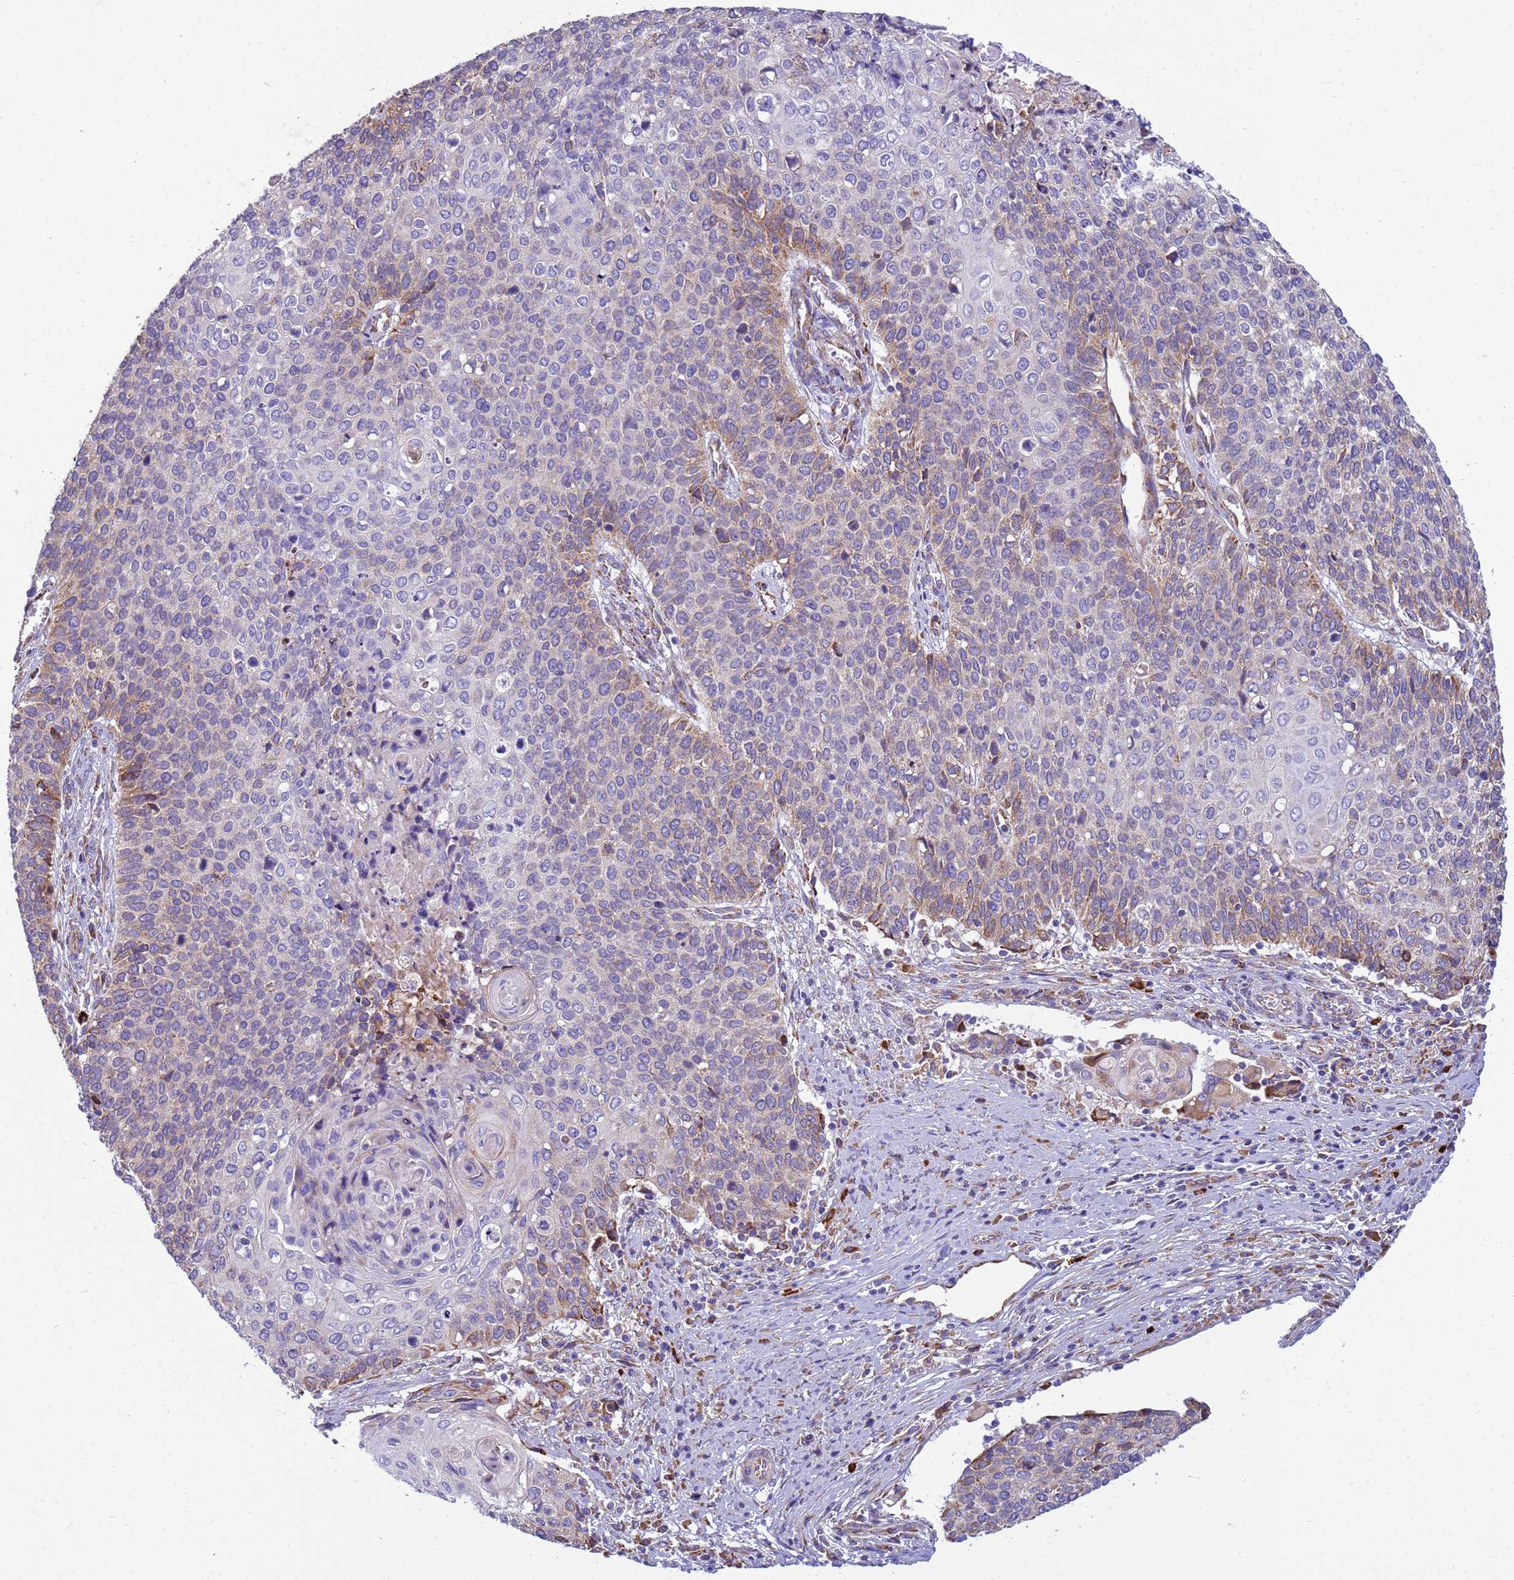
{"staining": {"intensity": "weak", "quantity": "<25%", "location": "cytoplasmic/membranous"}, "tissue": "cervical cancer", "cell_type": "Tumor cells", "image_type": "cancer", "snomed": [{"axis": "morphology", "description": "Squamous cell carcinoma, NOS"}, {"axis": "topography", "description": "Cervix"}], "caption": "High magnification brightfield microscopy of squamous cell carcinoma (cervical) stained with DAB (3,3'-diaminobenzidine) (brown) and counterstained with hematoxylin (blue): tumor cells show no significant expression.", "gene": "THAP5", "patient": {"sex": "female", "age": 39}}